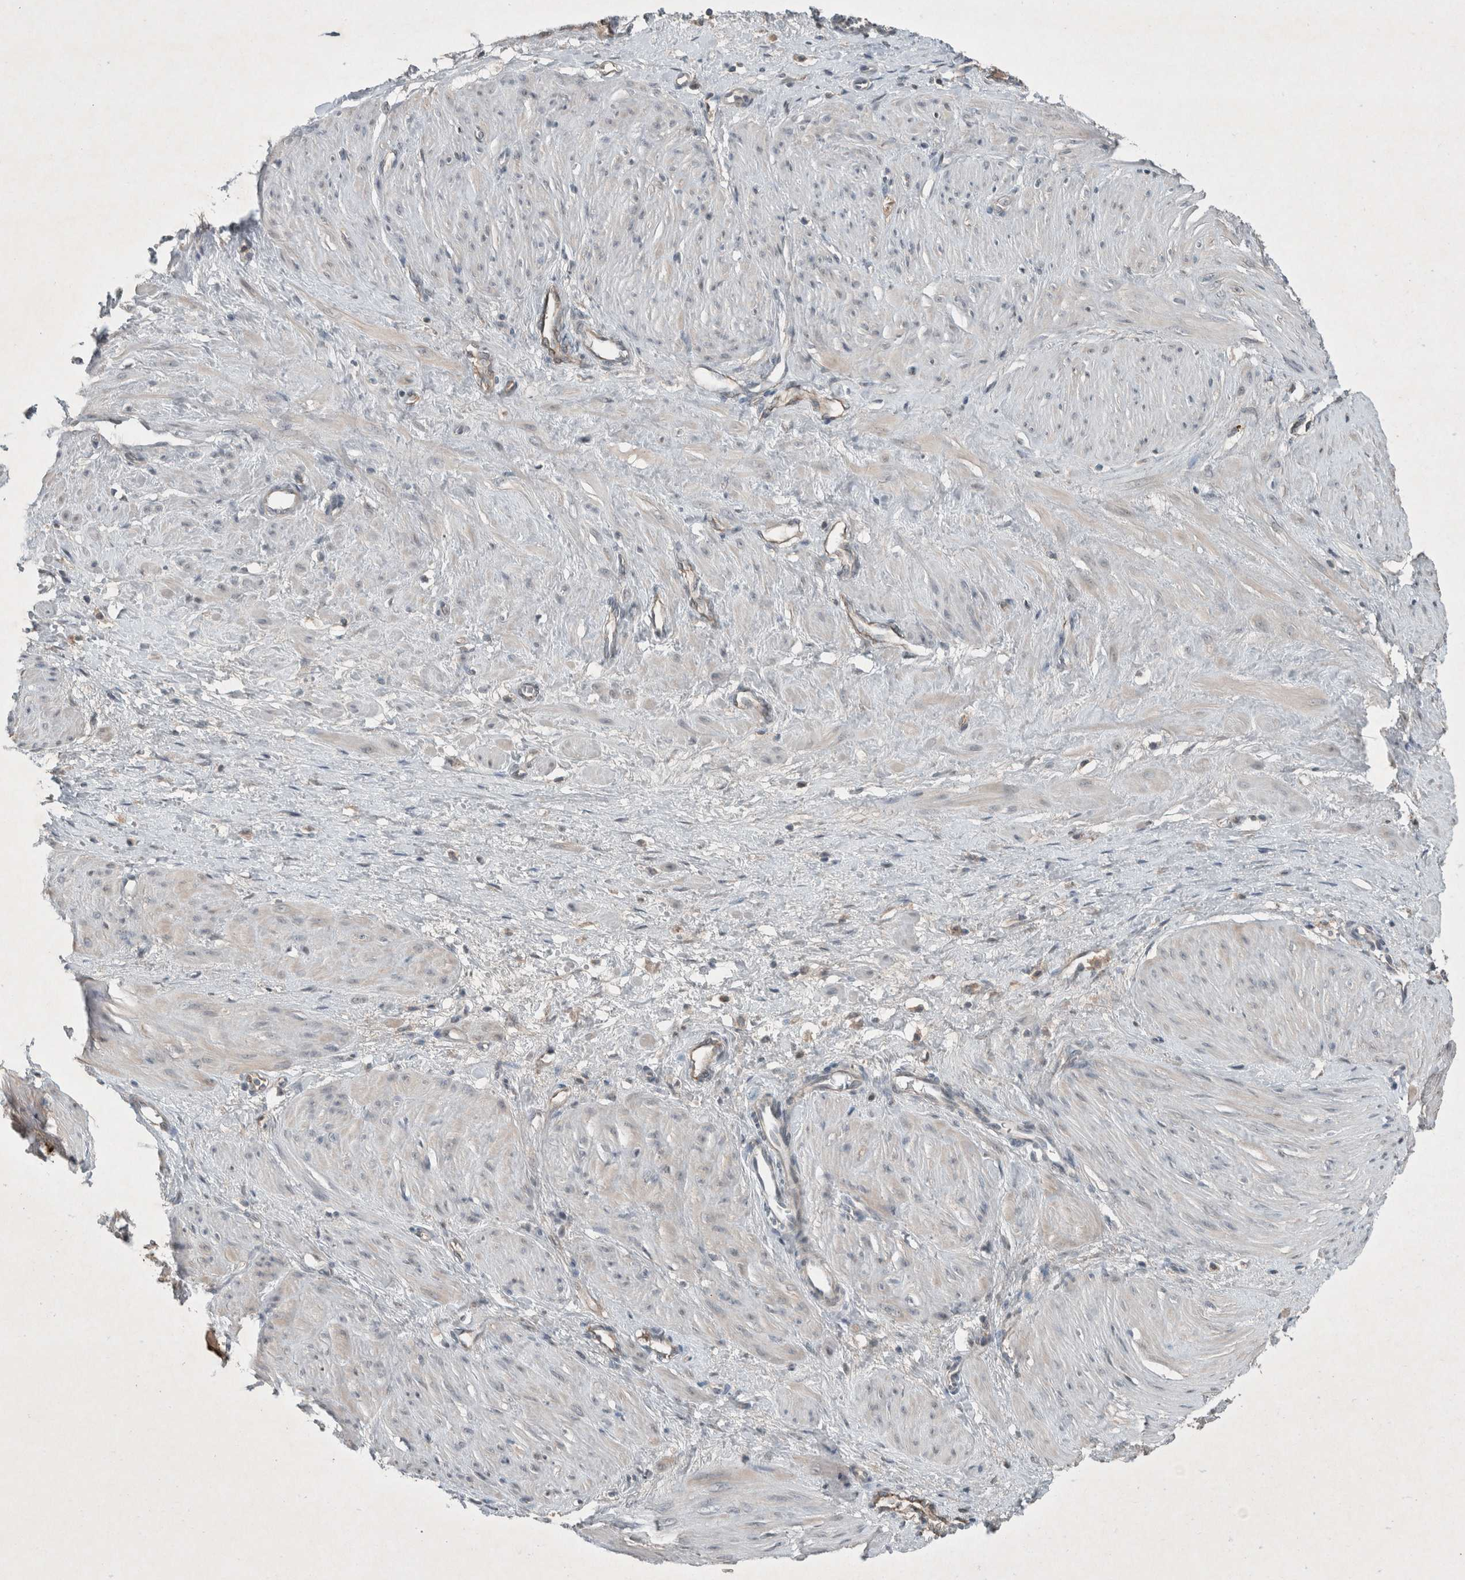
{"staining": {"intensity": "negative", "quantity": "none", "location": "none"}, "tissue": "smooth muscle", "cell_type": "Smooth muscle cells", "image_type": "normal", "snomed": [{"axis": "morphology", "description": "Normal tissue, NOS"}, {"axis": "topography", "description": "Endometrium"}], "caption": "DAB (3,3'-diaminobenzidine) immunohistochemical staining of normal human smooth muscle displays no significant staining in smooth muscle cells. (Immunohistochemistry (ihc), brightfield microscopy, high magnification).", "gene": "ENSG00000285245", "patient": {"sex": "female", "age": 33}}